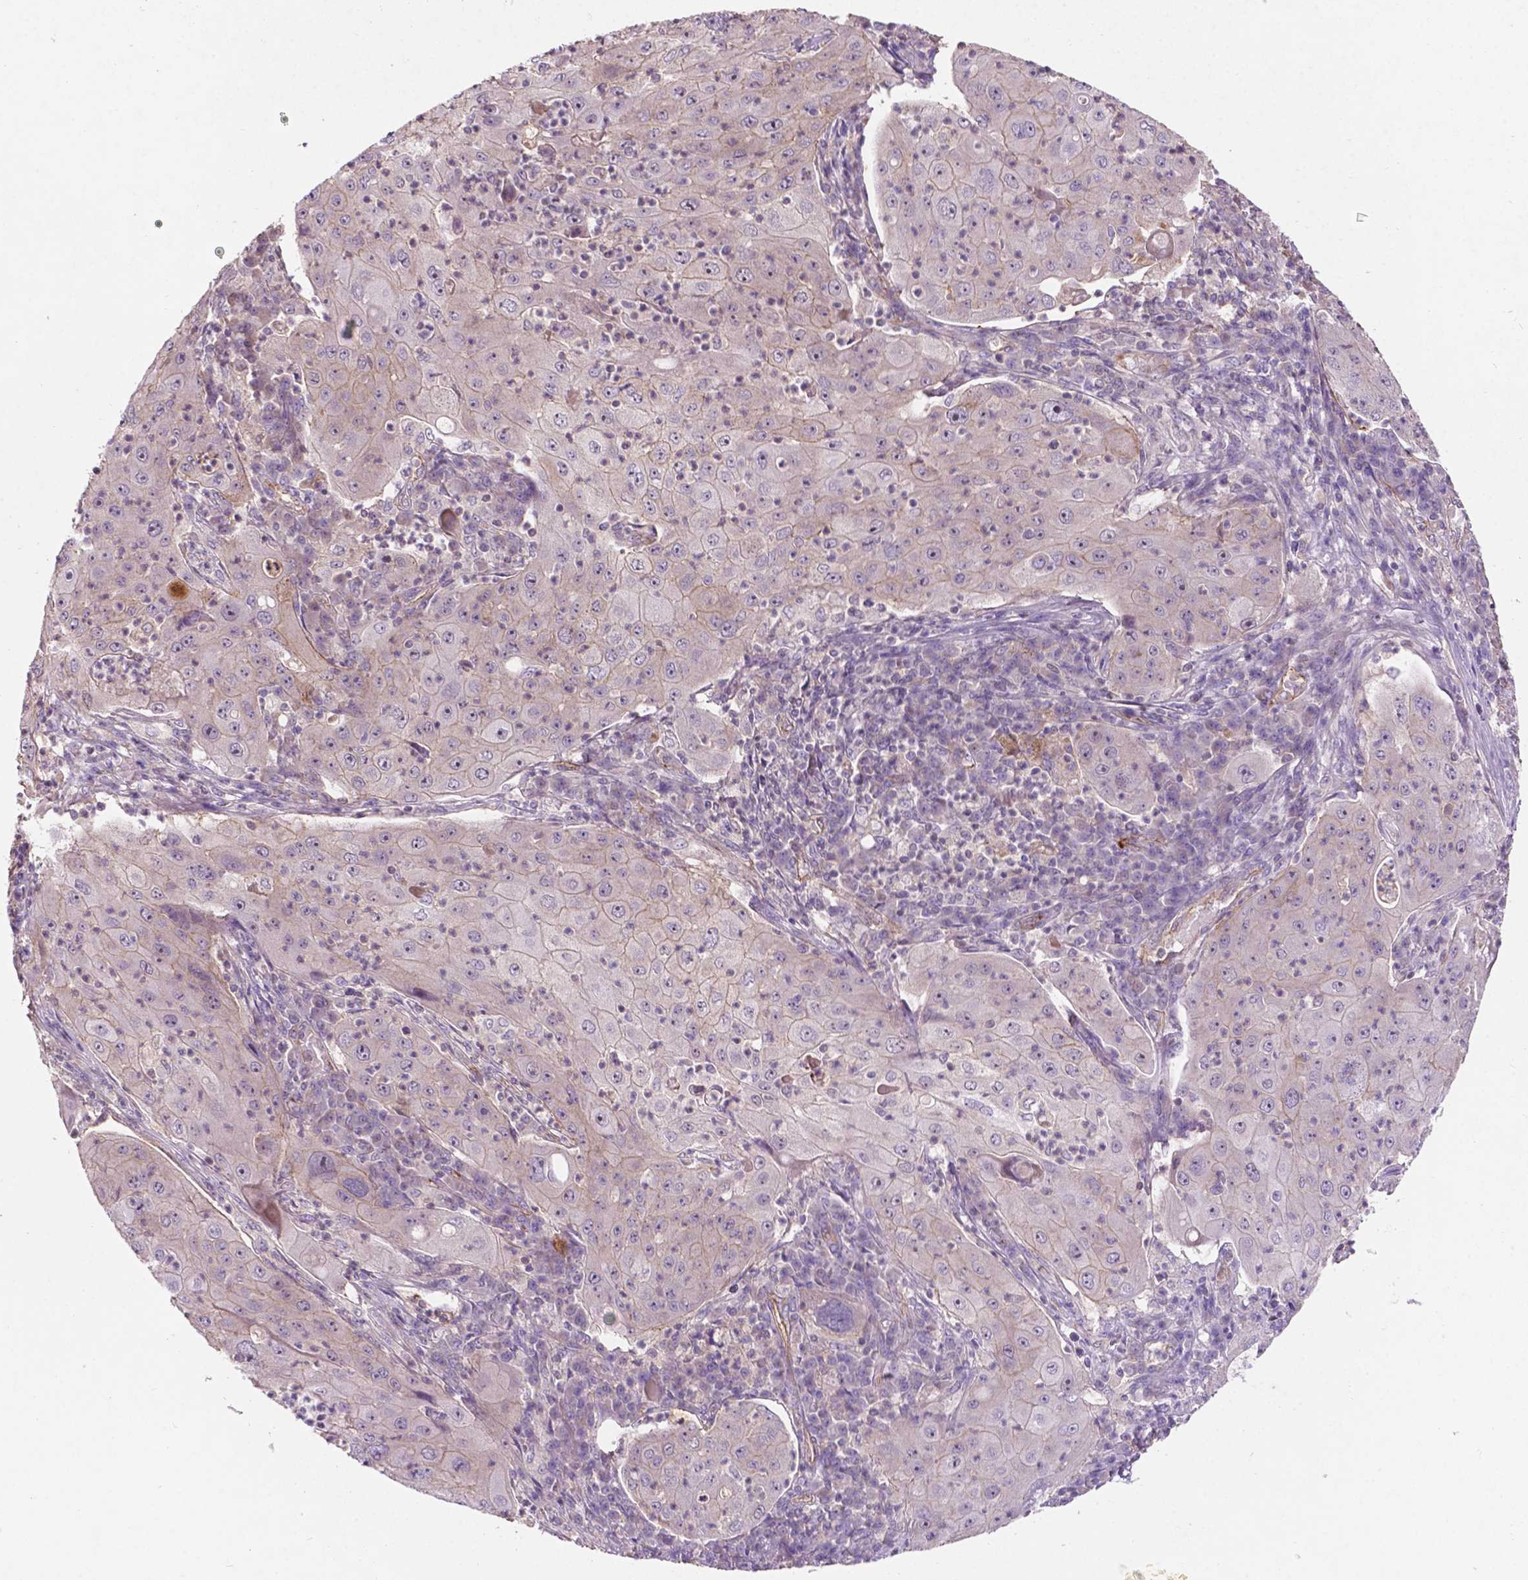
{"staining": {"intensity": "negative", "quantity": "none", "location": "none"}, "tissue": "lung cancer", "cell_type": "Tumor cells", "image_type": "cancer", "snomed": [{"axis": "morphology", "description": "Squamous cell carcinoma, NOS"}, {"axis": "topography", "description": "Lung"}], "caption": "There is no significant expression in tumor cells of lung squamous cell carcinoma.", "gene": "ARL5C", "patient": {"sex": "female", "age": 59}}